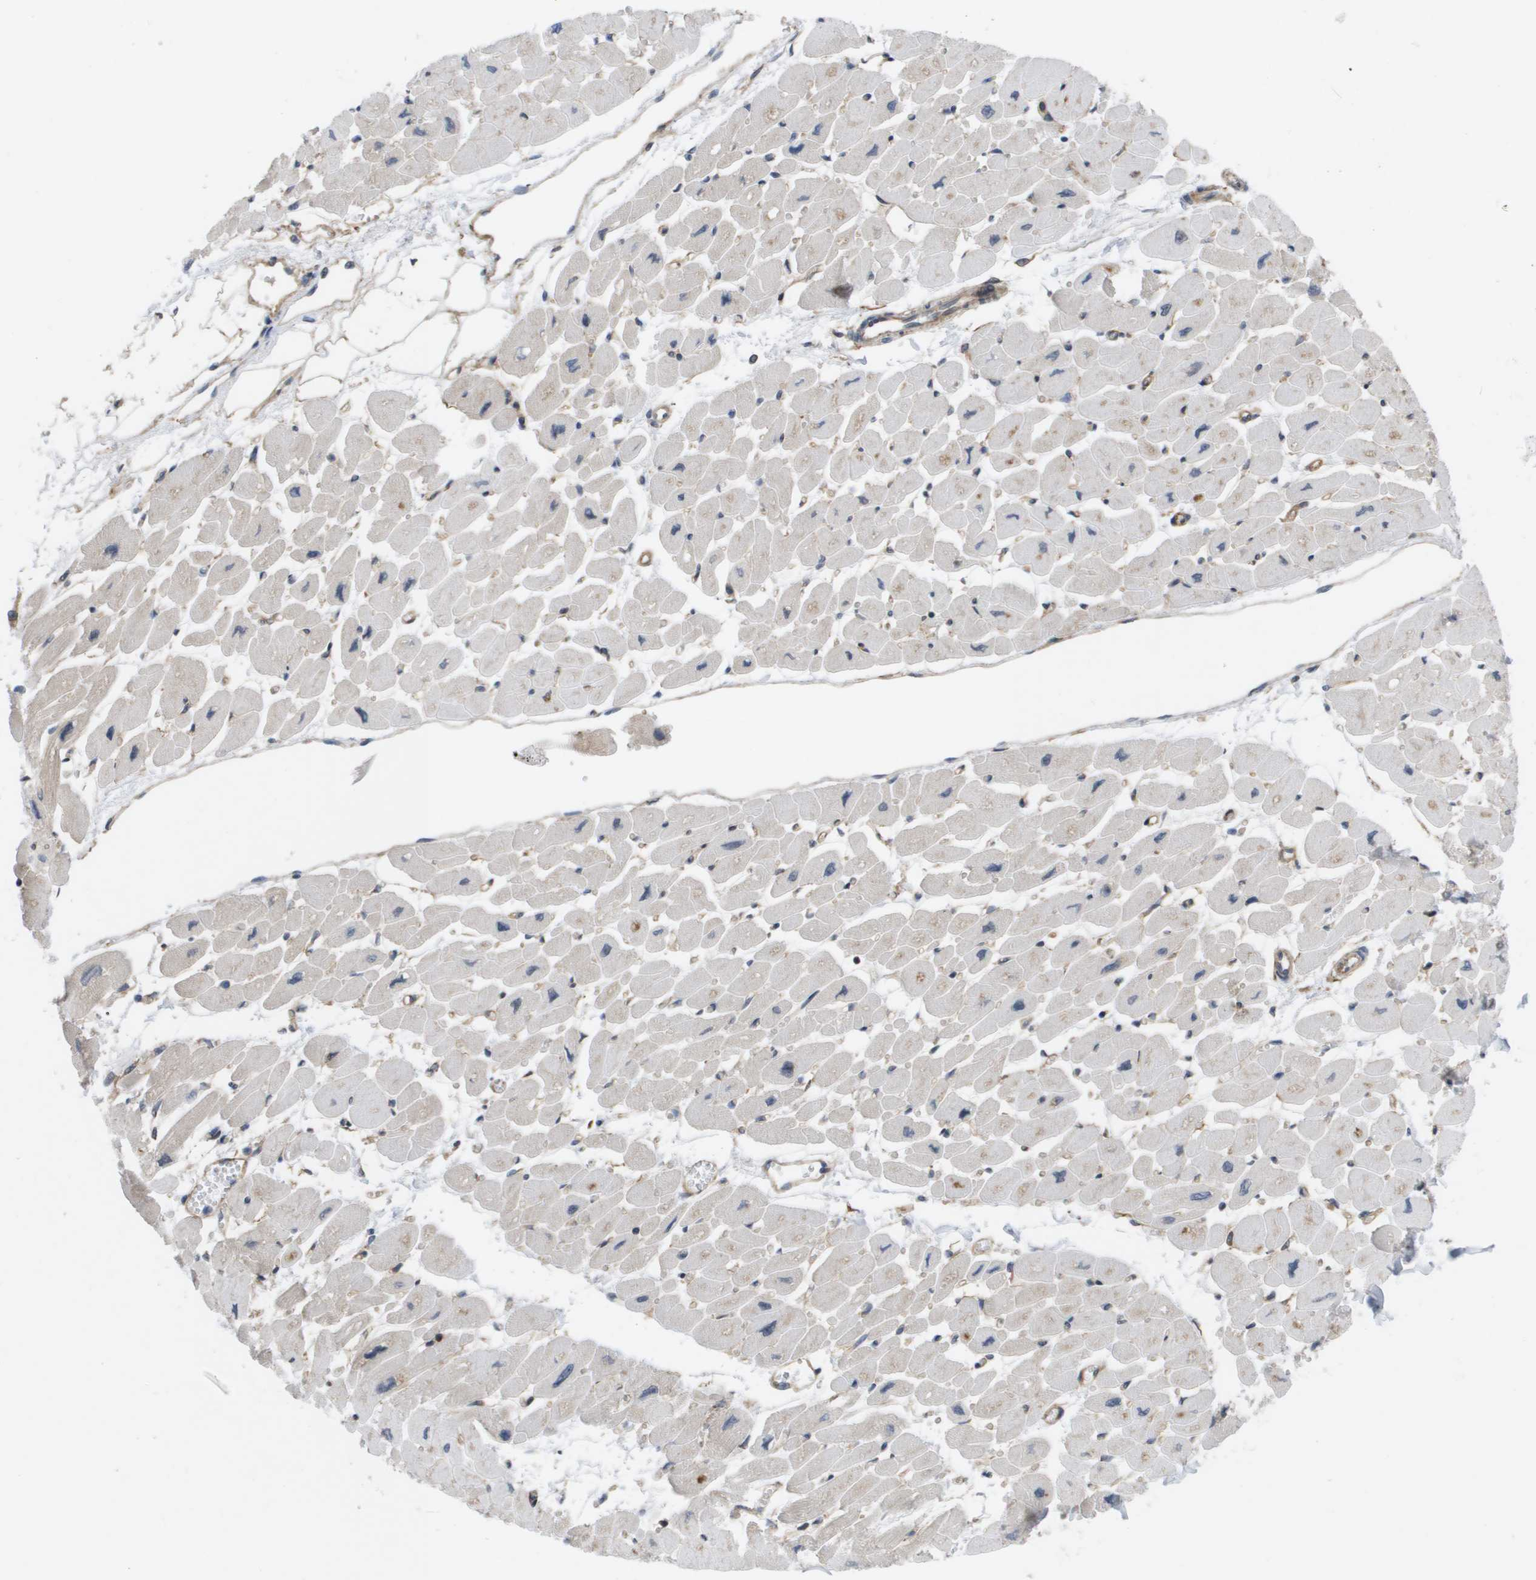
{"staining": {"intensity": "weak", "quantity": "25%-75%", "location": "cytoplasmic/membranous"}, "tissue": "heart muscle", "cell_type": "Cardiomyocytes", "image_type": "normal", "snomed": [{"axis": "morphology", "description": "Normal tissue, NOS"}, {"axis": "topography", "description": "Heart"}], "caption": "Immunohistochemistry (IHC) of normal human heart muscle displays low levels of weak cytoplasmic/membranous expression in approximately 25%-75% of cardiomyocytes.", "gene": "MTARC2", "patient": {"sex": "female", "age": 54}}